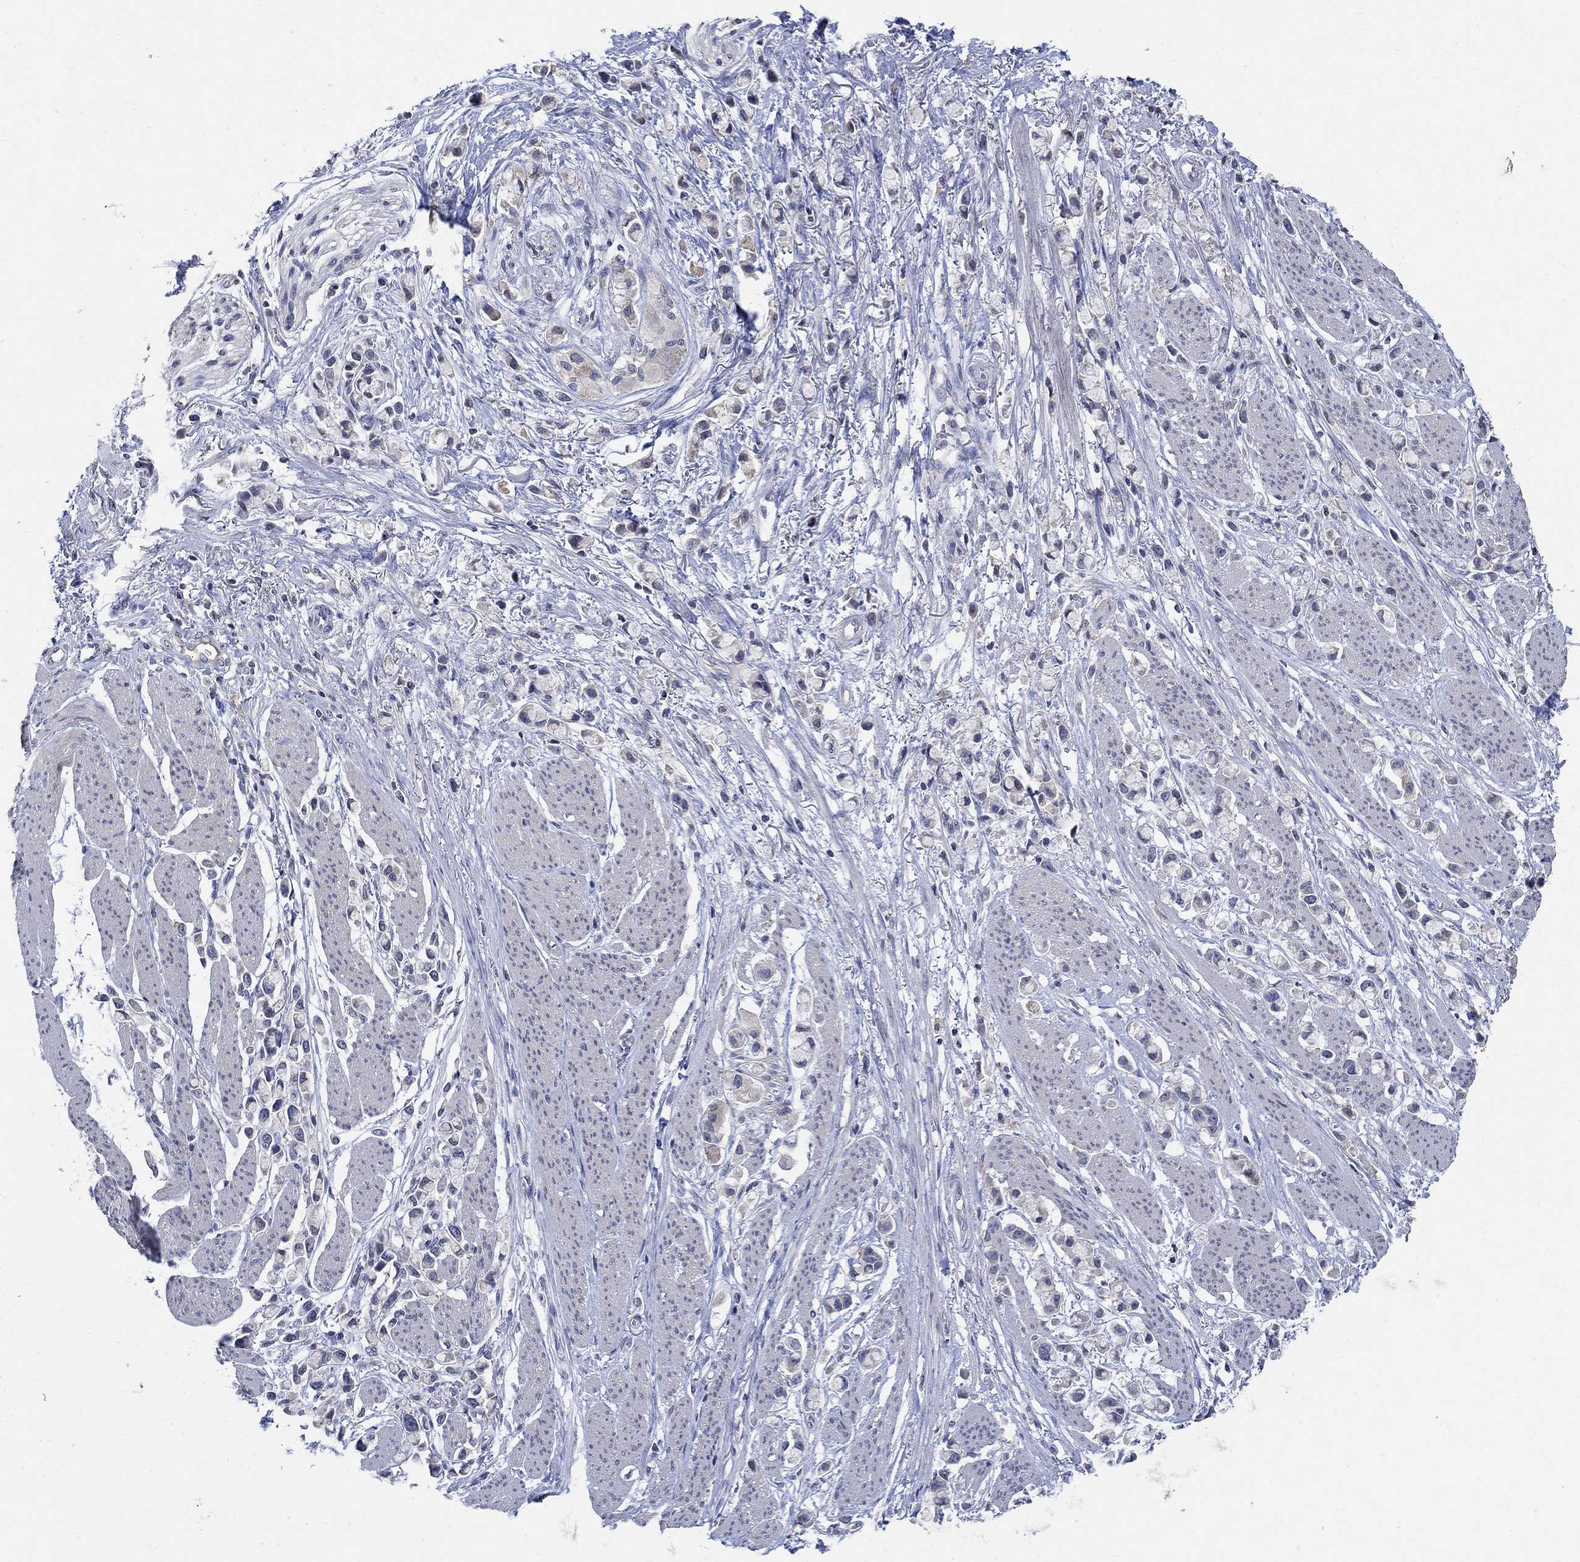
{"staining": {"intensity": "negative", "quantity": "none", "location": "none"}, "tissue": "stomach cancer", "cell_type": "Tumor cells", "image_type": "cancer", "snomed": [{"axis": "morphology", "description": "Adenocarcinoma, NOS"}, {"axis": "topography", "description": "Stomach"}], "caption": "Immunohistochemical staining of human adenocarcinoma (stomach) displays no significant positivity in tumor cells.", "gene": "TMEM169", "patient": {"sex": "female", "age": 81}}